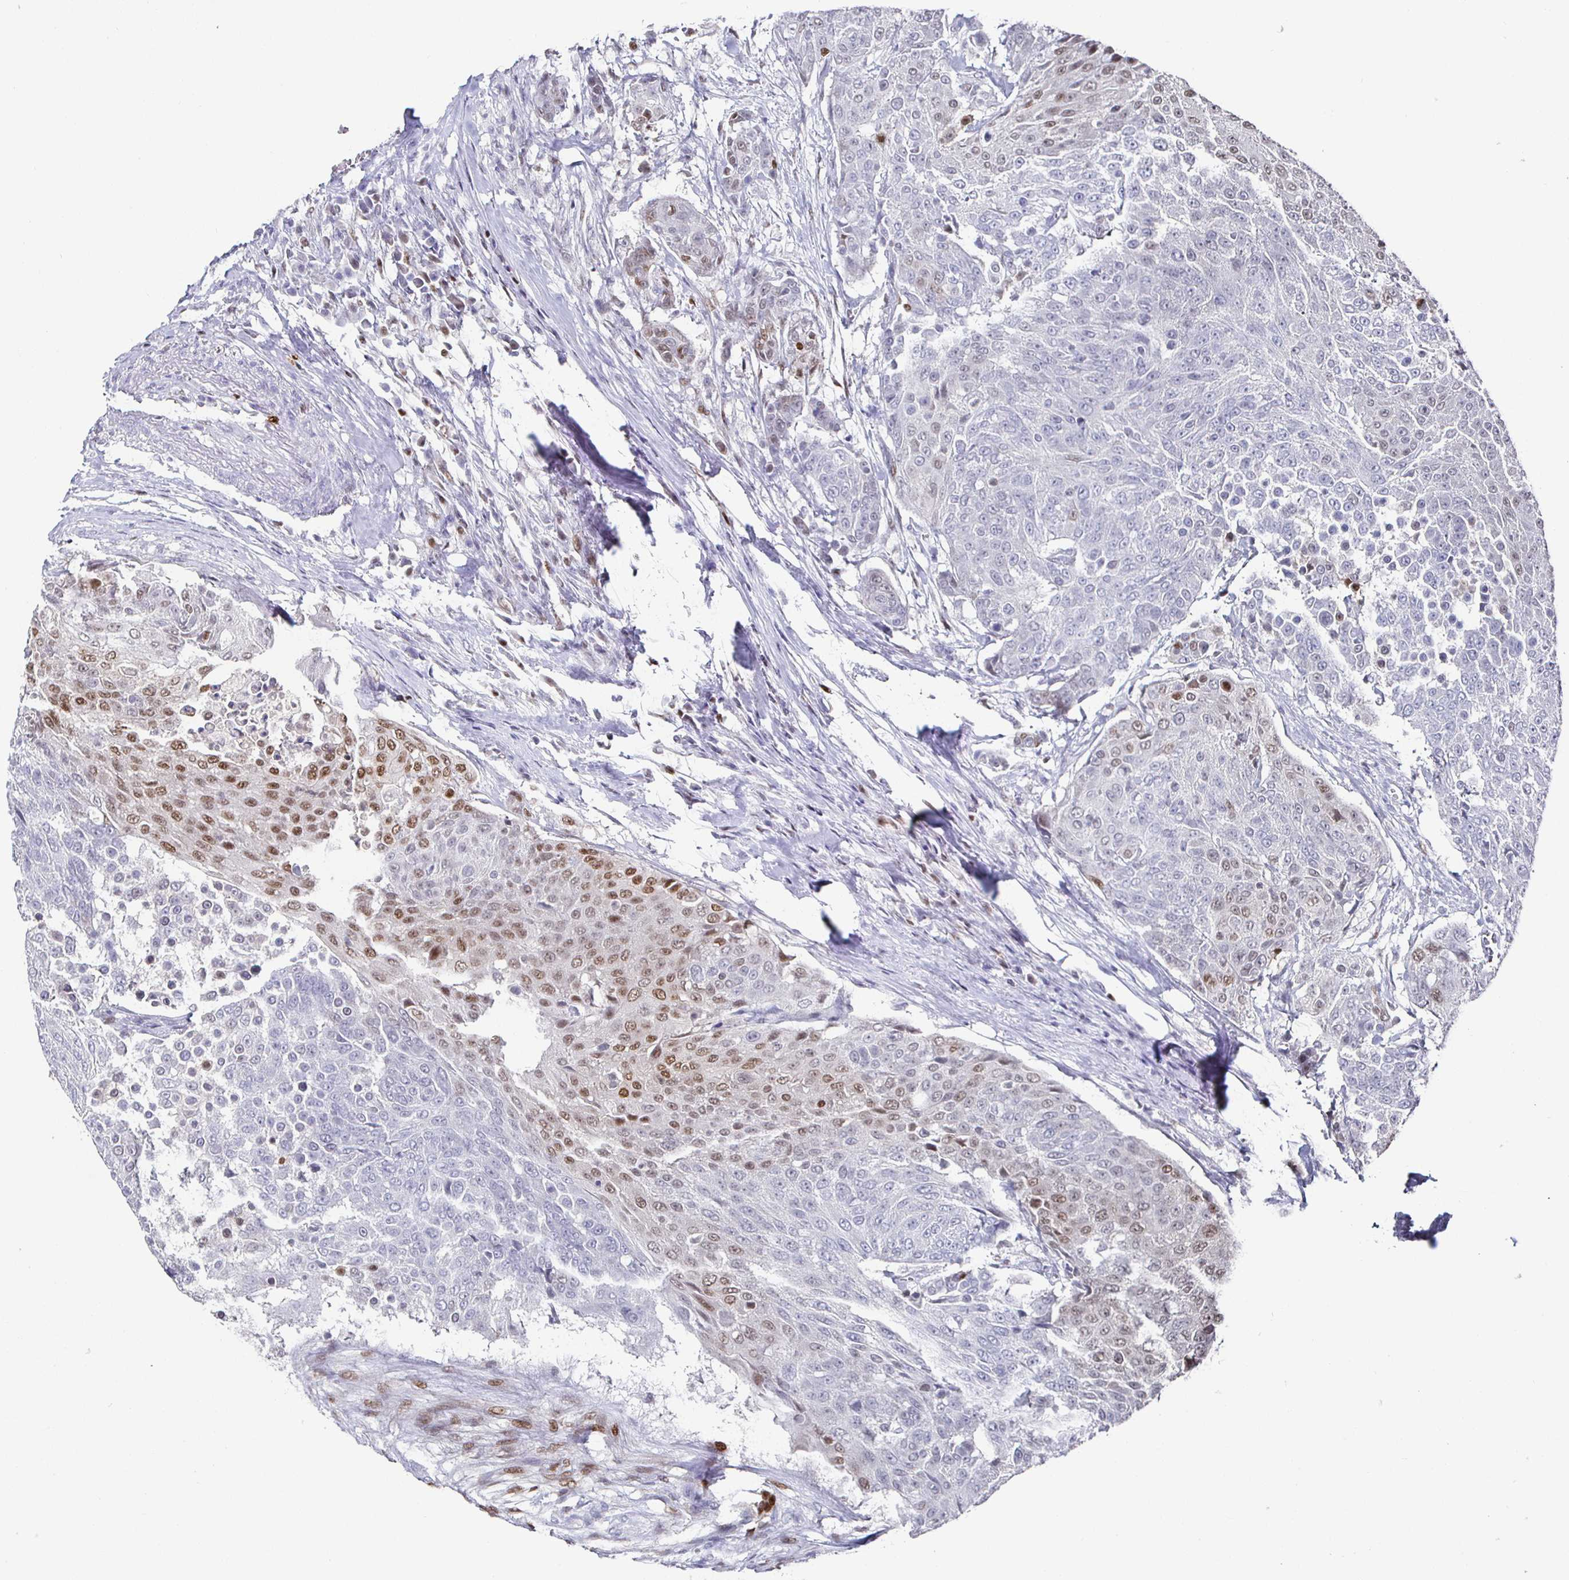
{"staining": {"intensity": "moderate", "quantity": "<25%", "location": "nuclear"}, "tissue": "urothelial cancer", "cell_type": "Tumor cells", "image_type": "cancer", "snomed": [{"axis": "morphology", "description": "Urothelial carcinoma, High grade"}, {"axis": "topography", "description": "Urinary bladder"}], "caption": "Urothelial carcinoma (high-grade) stained for a protein reveals moderate nuclear positivity in tumor cells.", "gene": "RUNX2", "patient": {"sex": "female", "age": 63}}